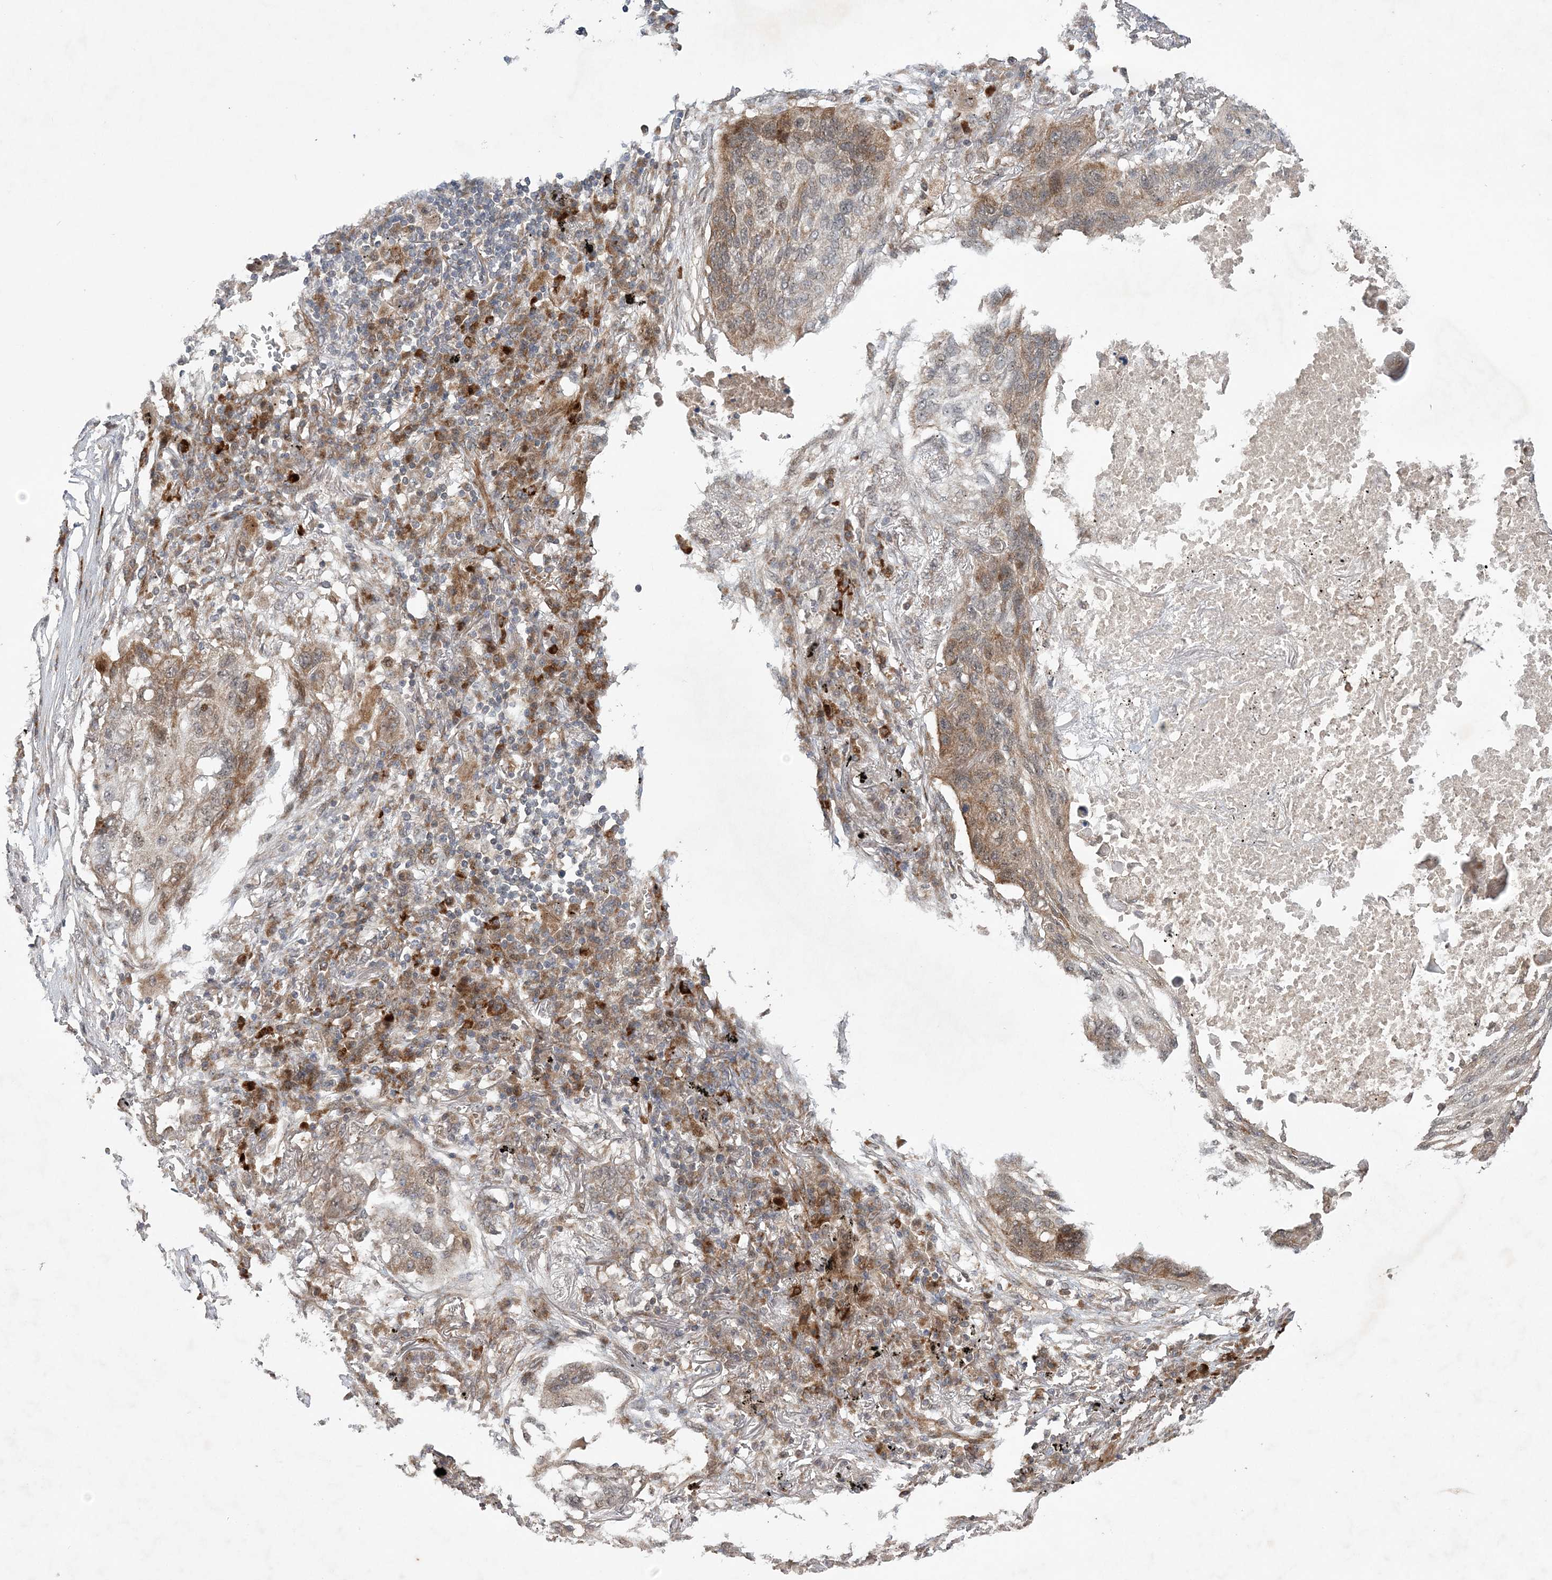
{"staining": {"intensity": "weak", "quantity": "25%-75%", "location": "cytoplasmic/membranous,nuclear"}, "tissue": "lung cancer", "cell_type": "Tumor cells", "image_type": "cancer", "snomed": [{"axis": "morphology", "description": "Squamous cell carcinoma, NOS"}, {"axis": "topography", "description": "Lung"}], "caption": "Human squamous cell carcinoma (lung) stained with a brown dye demonstrates weak cytoplasmic/membranous and nuclear positive staining in about 25%-75% of tumor cells.", "gene": "UBTD2", "patient": {"sex": "female", "age": 63}}